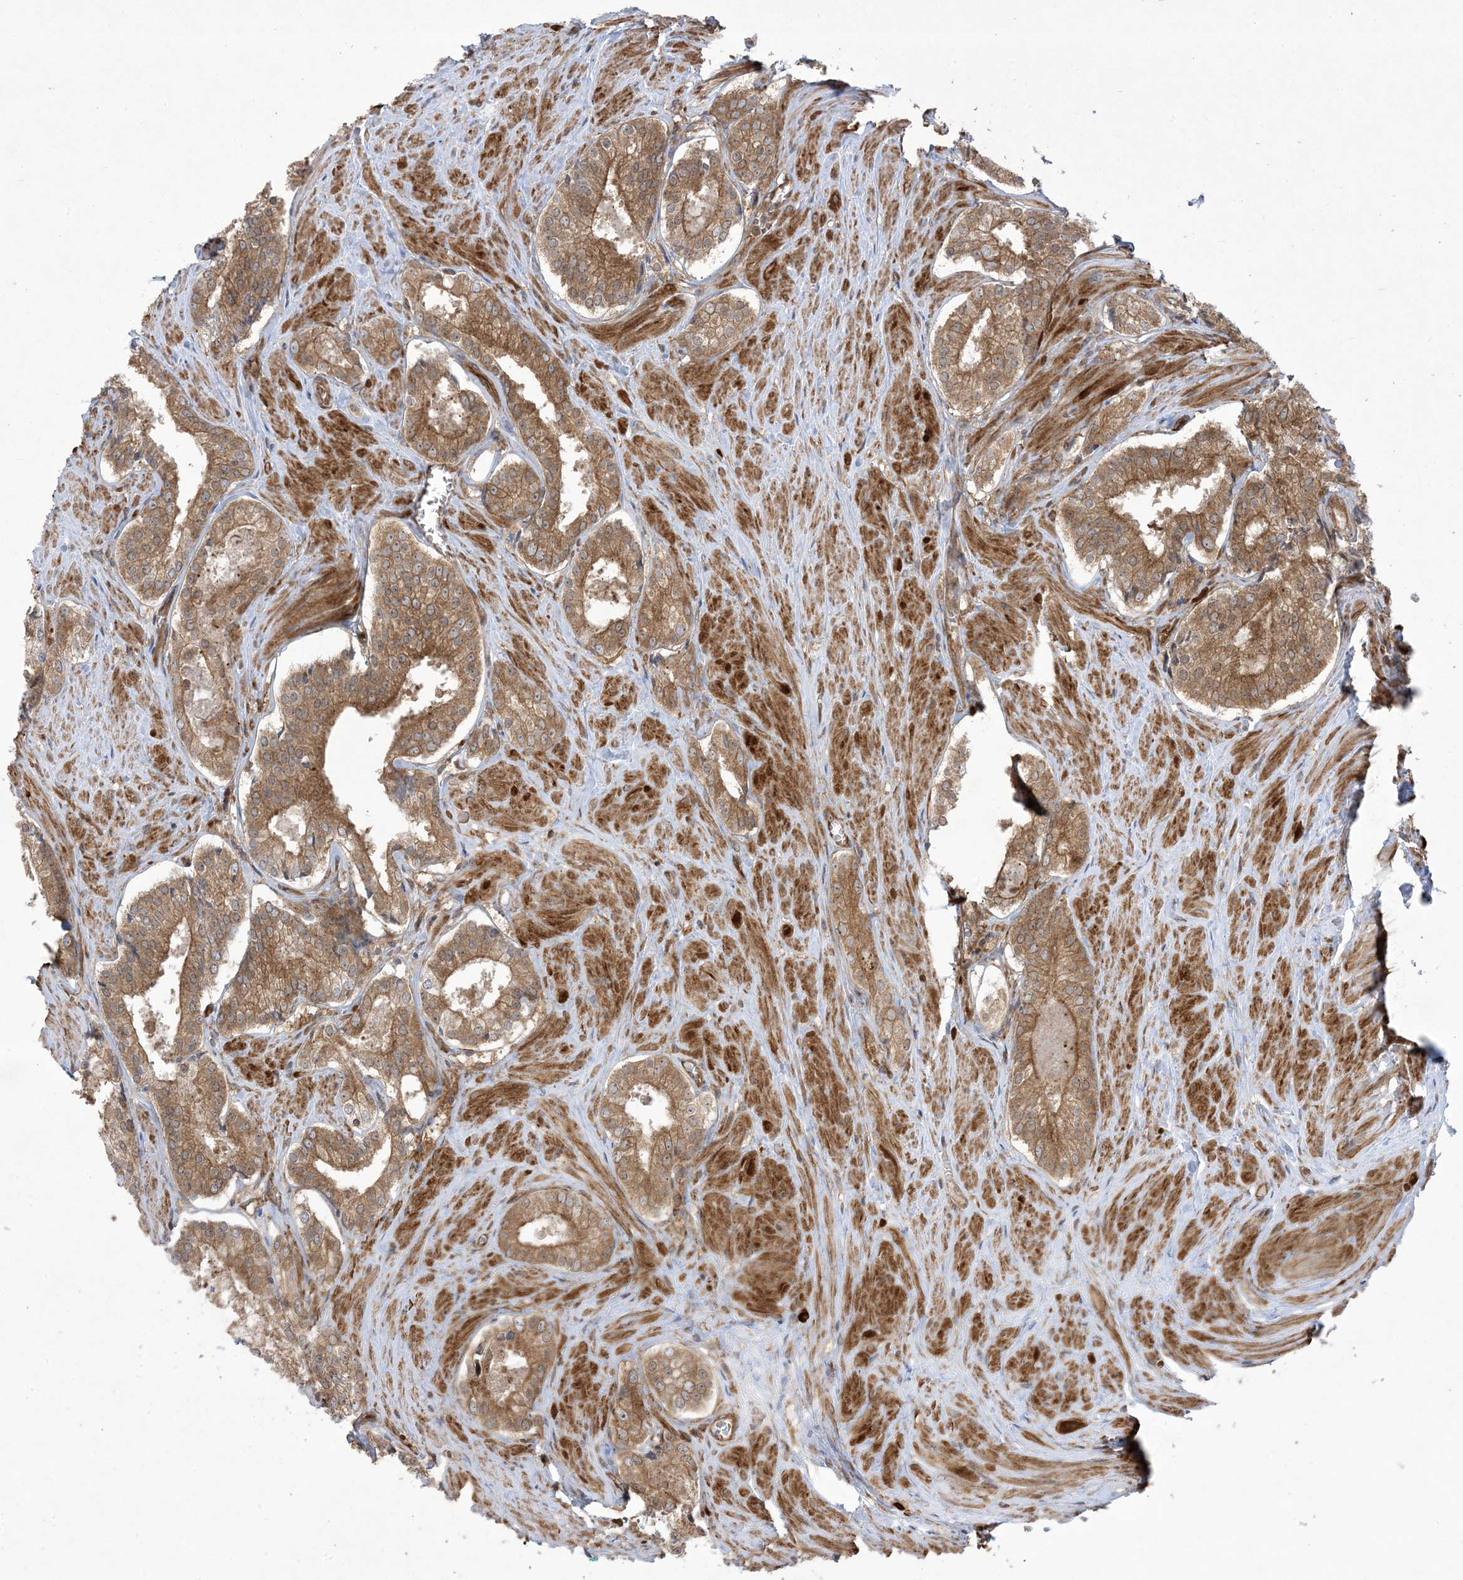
{"staining": {"intensity": "moderate", "quantity": ">75%", "location": "cytoplasmic/membranous"}, "tissue": "prostate cancer", "cell_type": "Tumor cells", "image_type": "cancer", "snomed": [{"axis": "morphology", "description": "Adenocarcinoma, Low grade"}, {"axis": "topography", "description": "Prostate"}], "caption": "Immunohistochemical staining of human prostate cancer reveals medium levels of moderate cytoplasmic/membranous protein expression in approximately >75% of tumor cells.", "gene": "SOGA3", "patient": {"sex": "male", "age": 54}}